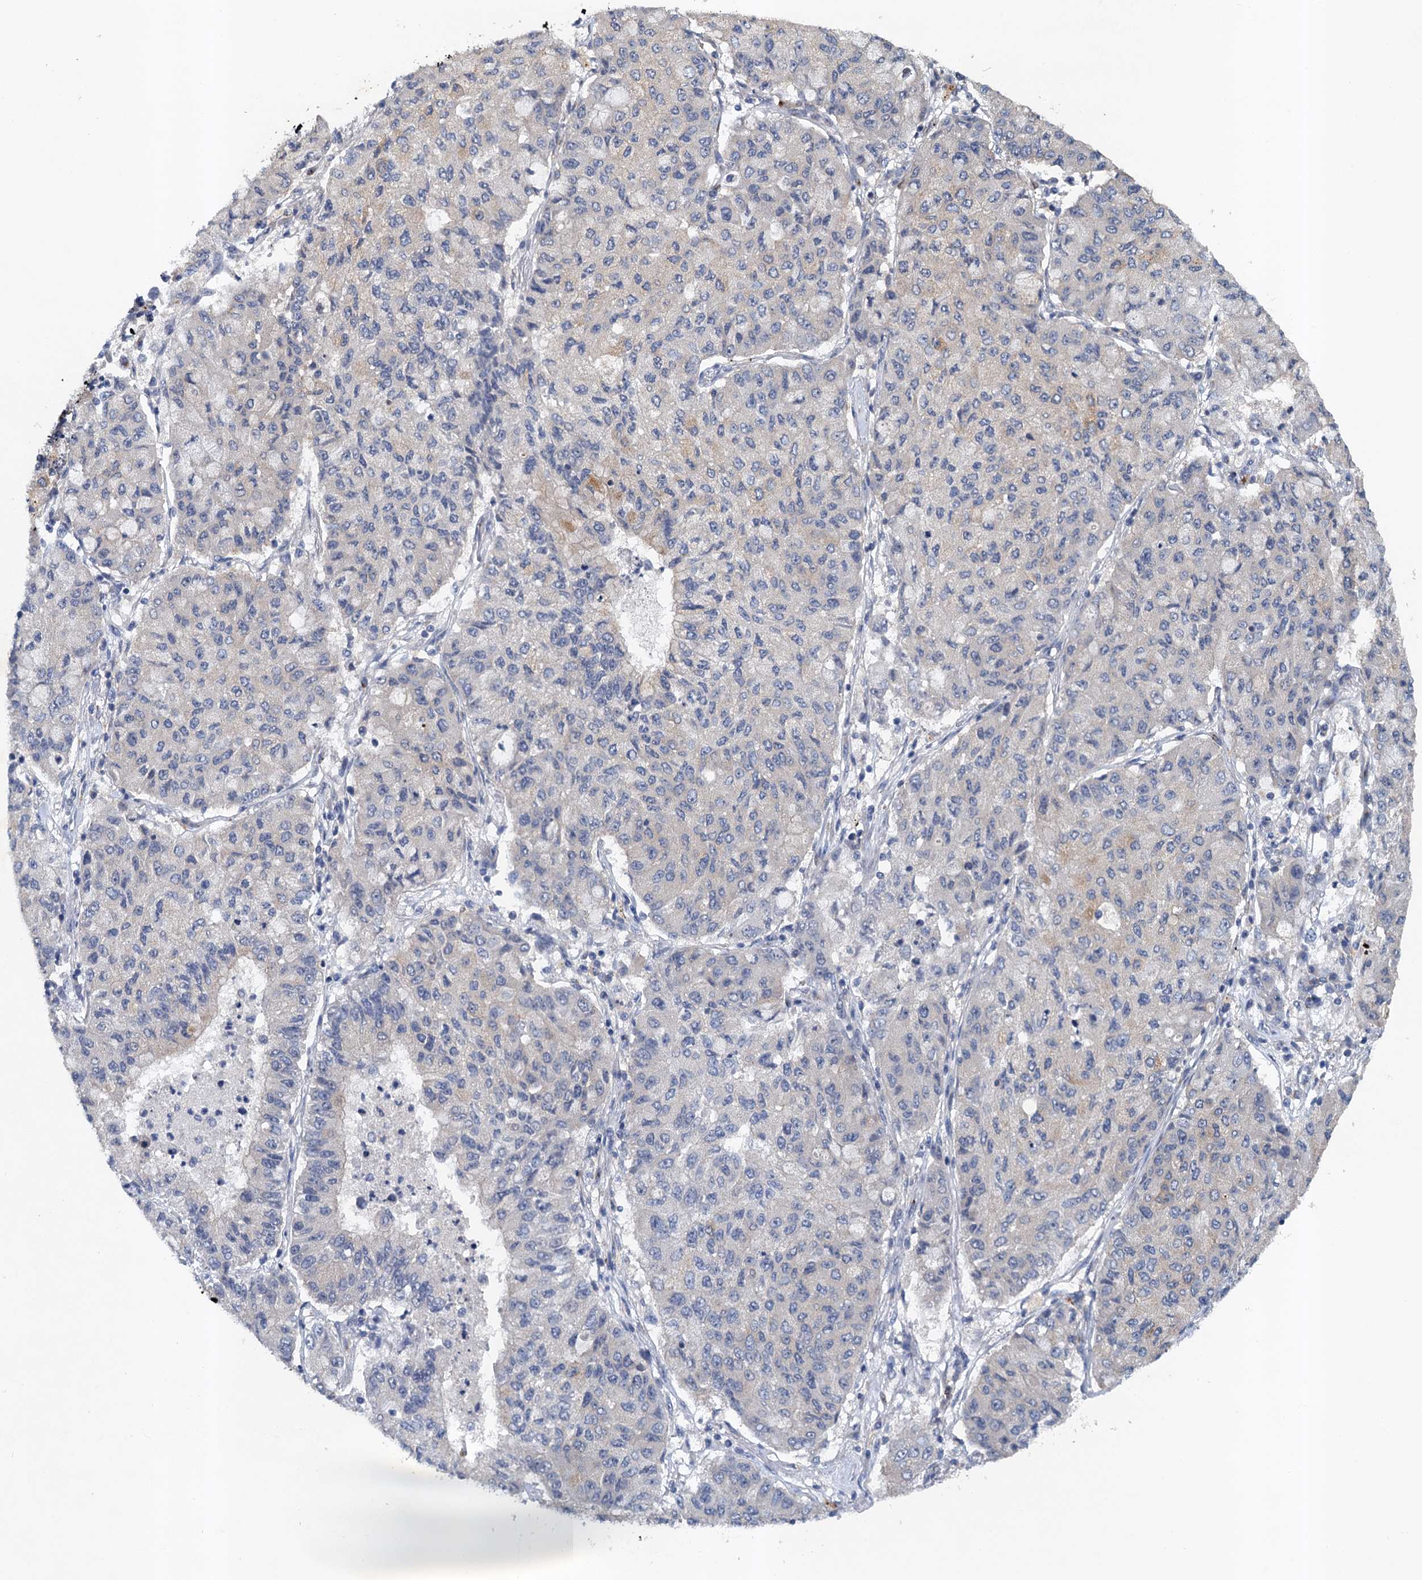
{"staining": {"intensity": "weak", "quantity": "<25%", "location": "cytoplasmic/membranous"}, "tissue": "lung cancer", "cell_type": "Tumor cells", "image_type": "cancer", "snomed": [{"axis": "morphology", "description": "Squamous cell carcinoma, NOS"}, {"axis": "topography", "description": "Lung"}], "caption": "DAB immunohistochemical staining of human lung cancer reveals no significant staining in tumor cells.", "gene": "NBEA", "patient": {"sex": "male", "age": 74}}